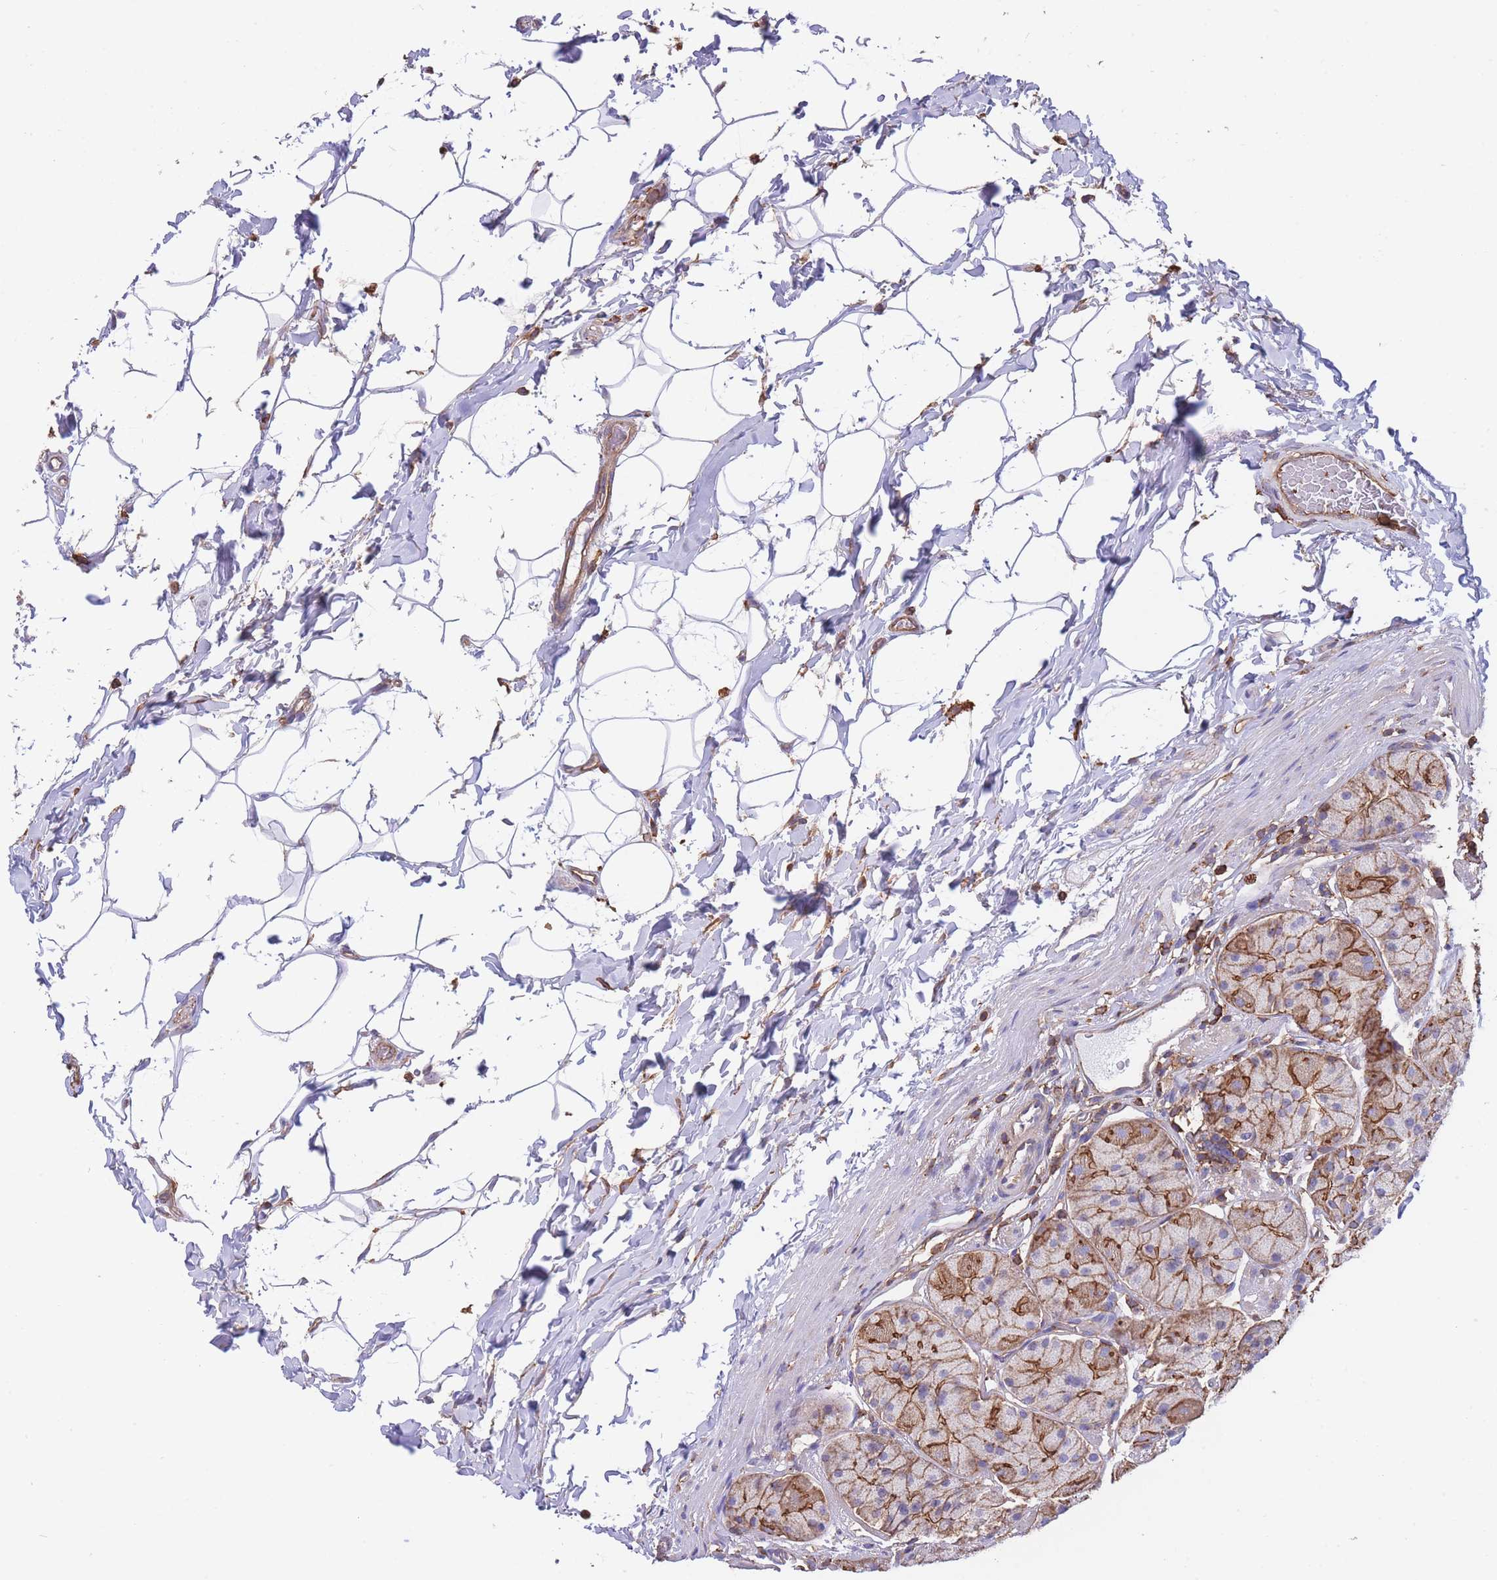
{"staining": {"intensity": "moderate", "quantity": ">75%", "location": "cytoplasmic/membranous"}, "tissue": "stomach", "cell_type": "Glandular cells", "image_type": "normal", "snomed": [{"axis": "morphology", "description": "Normal tissue, NOS"}, {"axis": "topography", "description": "Stomach"}], "caption": "The immunohistochemical stain labels moderate cytoplasmic/membranous expression in glandular cells of normal stomach. (DAB (3,3'-diaminobenzidine) = brown stain, brightfield microscopy at high magnification).", "gene": "LRRN4CL", "patient": {"sex": "male", "age": 57}}